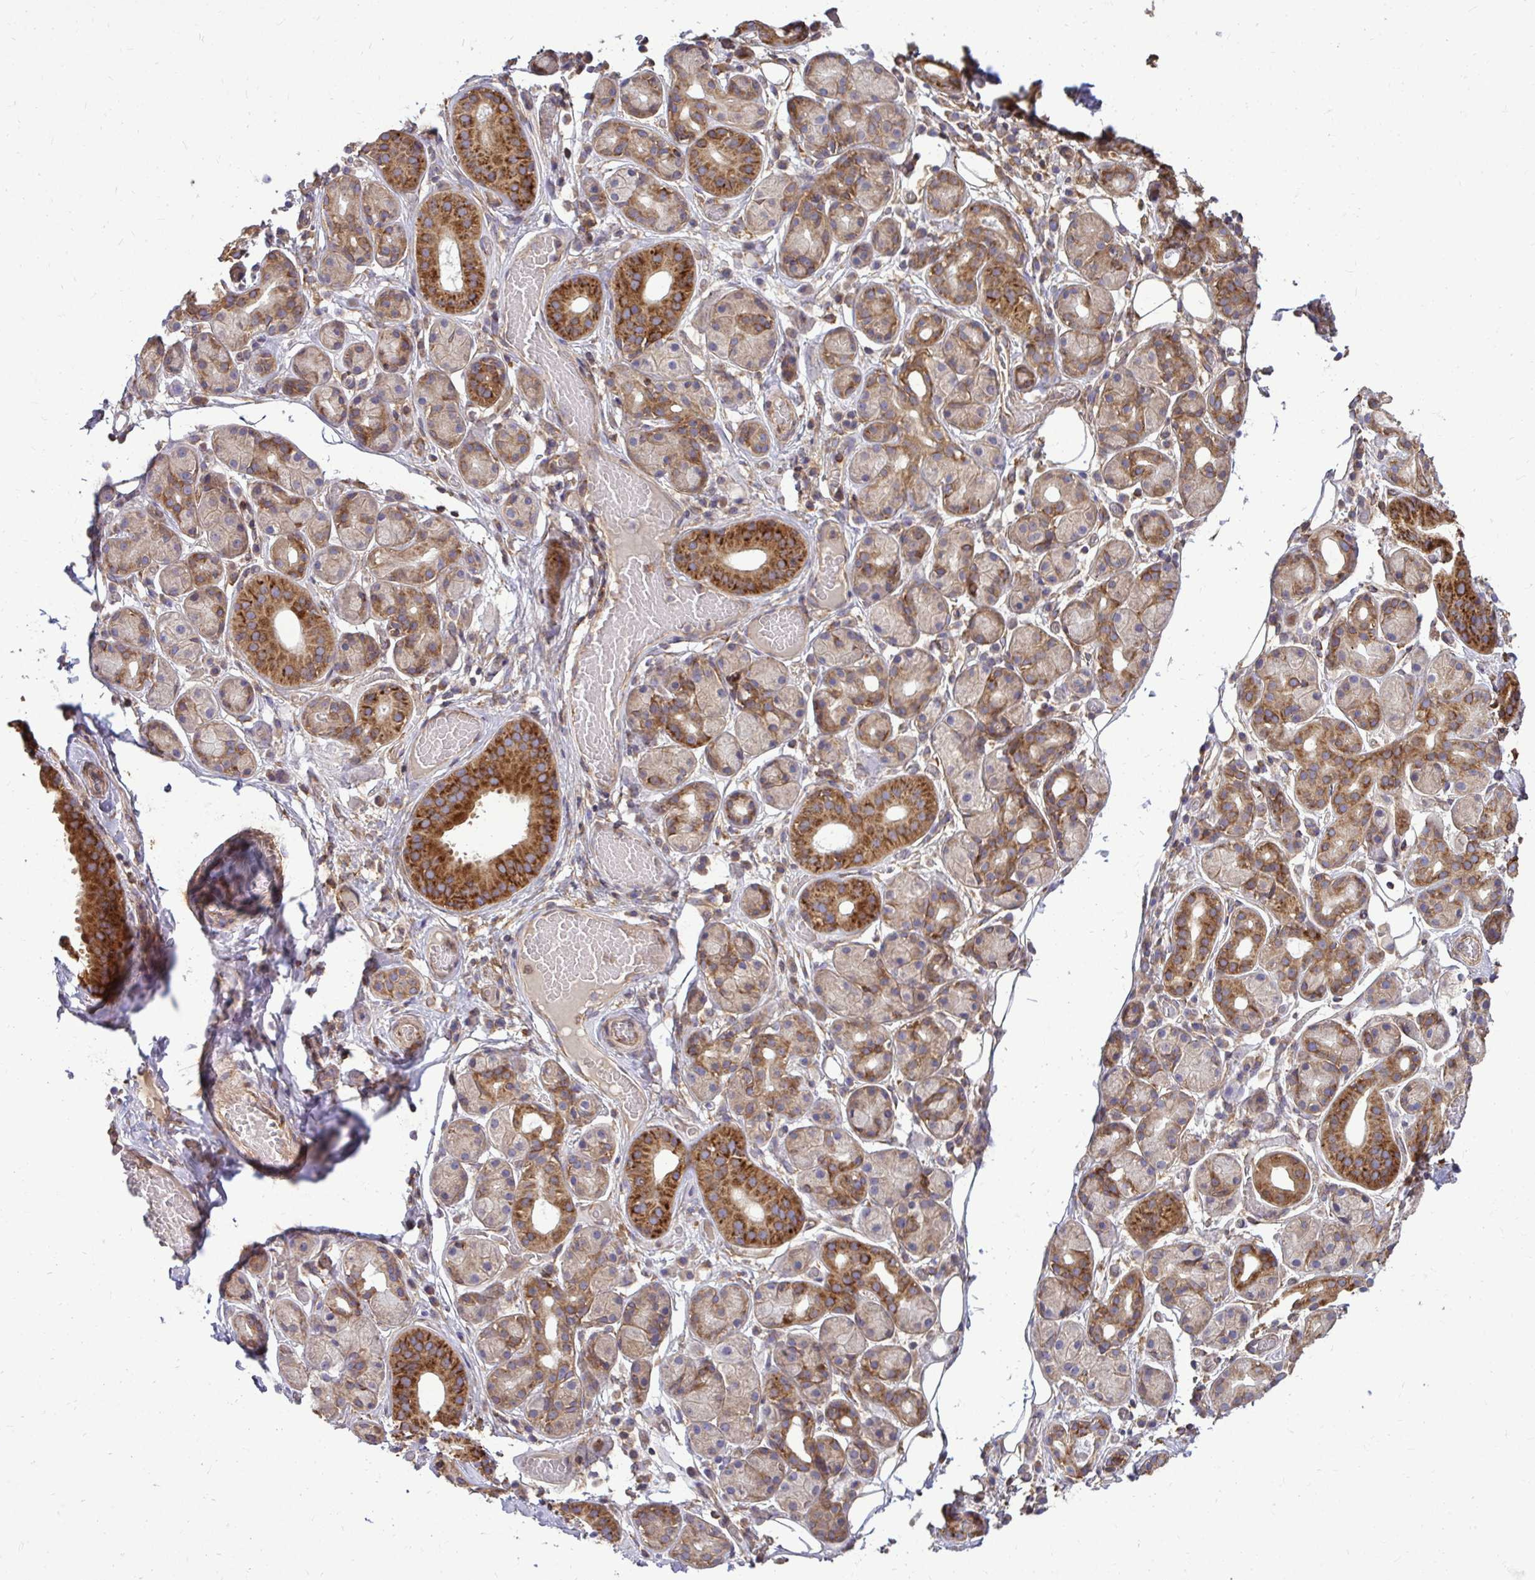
{"staining": {"intensity": "strong", "quantity": "25%-75%", "location": "cytoplasmic/membranous"}, "tissue": "salivary gland", "cell_type": "Glandular cells", "image_type": "normal", "snomed": [{"axis": "morphology", "description": "Normal tissue, NOS"}, {"axis": "topography", "description": "Salivary gland"}, {"axis": "topography", "description": "Peripheral nerve tissue"}], "caption": "Protein positivity by immunohistochemistry (IHC) reveals strong cytoplasmic/membranous staining in approximately 25%-75% of glandular cells in benign salivary gland. (DAB IHC with brightfield microscopy, high magnification).", "gene": "FMR1", "patient": {"sex": "male", "age": 71}}